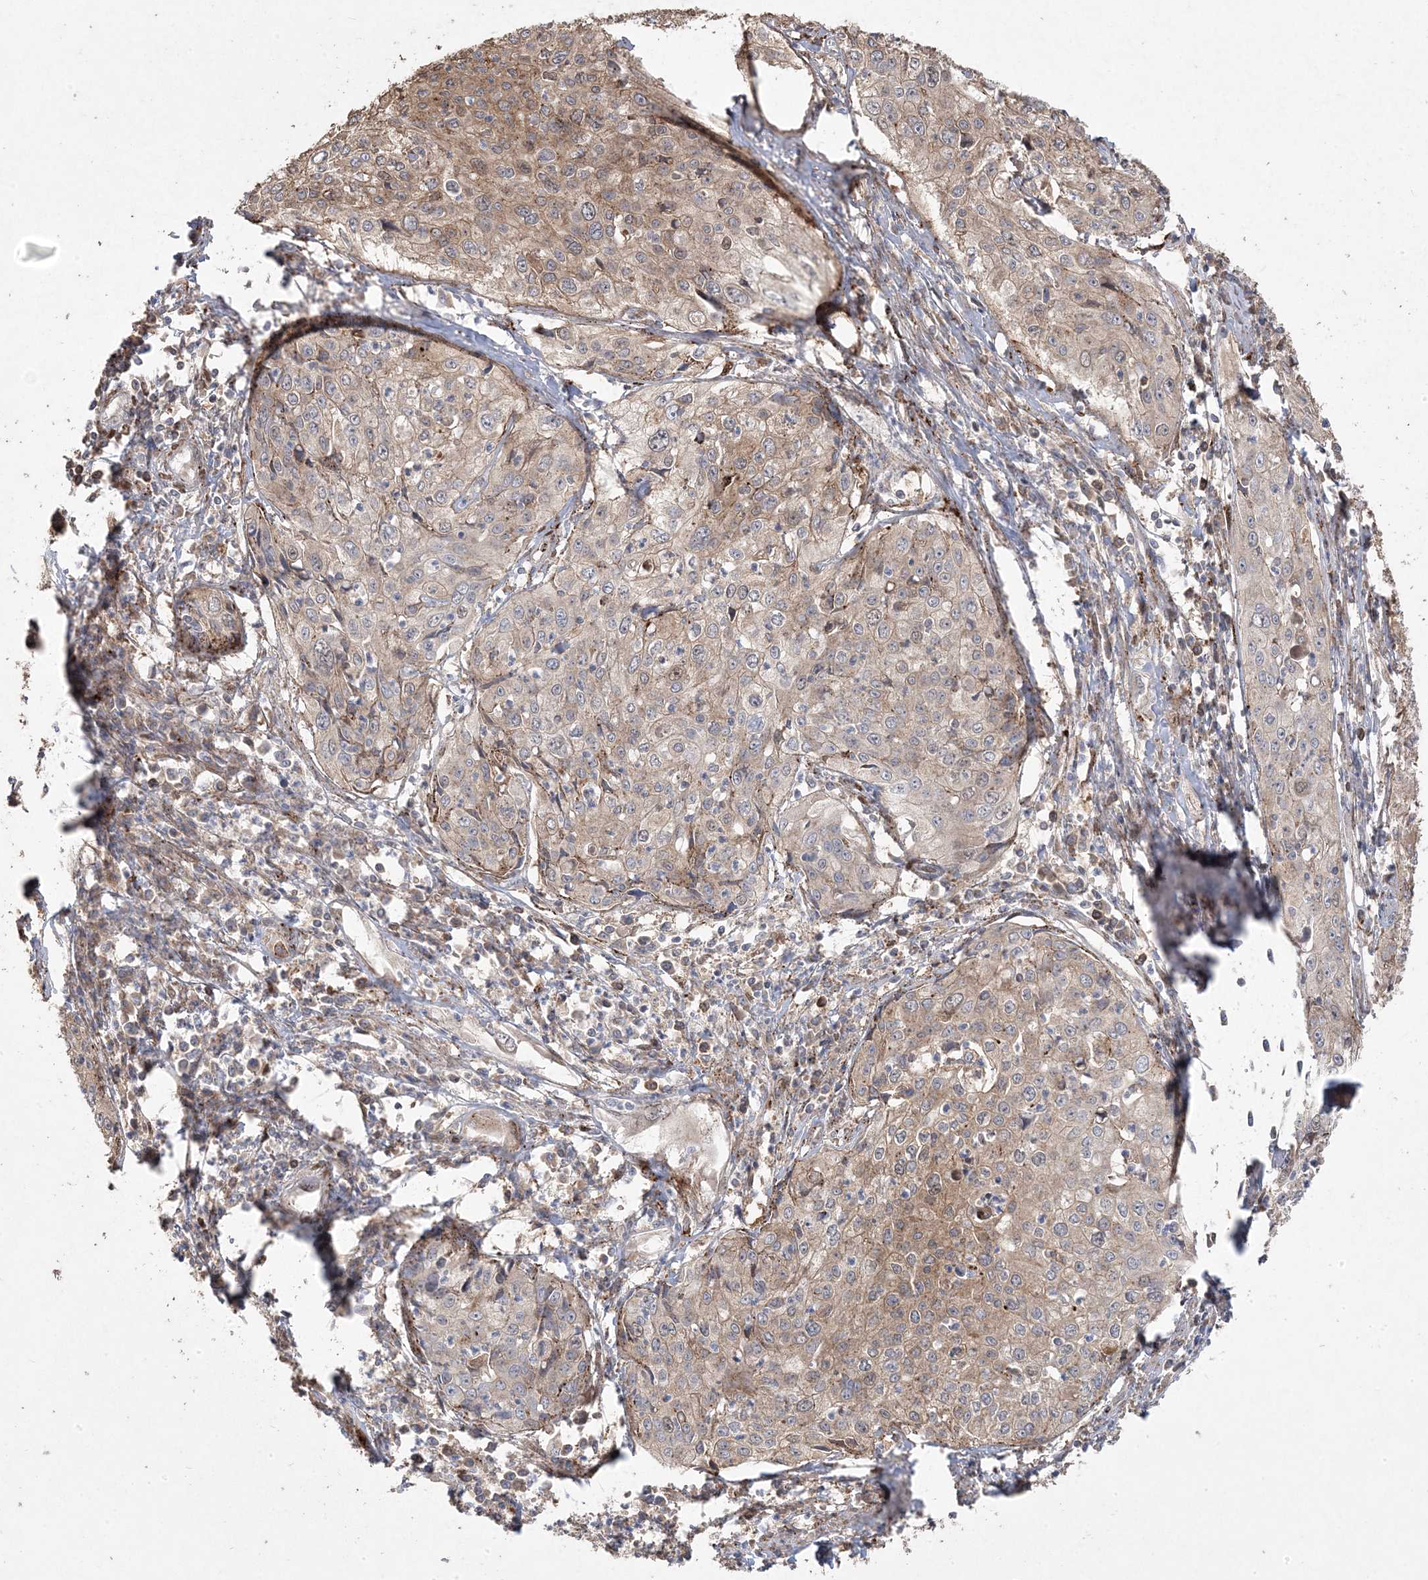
{"staining": {"intensity": "moderate", "quantity": "<25%", "location": "cytoplasmic/membranous"}, "tissue": "cervical cancer", "cell_type": "Tumor cells", "image_type": "cancer", "snomed": [{"axis": "morphology", "description": "Squamous cell carcinoma, NOS"}, {"axis": "topography", "description": "Cervix"}], "caption": "A brown stain shows moderate cytoplasmic/membranous positivity of a protein in cervical cancer tumor cells.", "gene": "PPOX", "patient": {"sex": "female", "age": 31}}